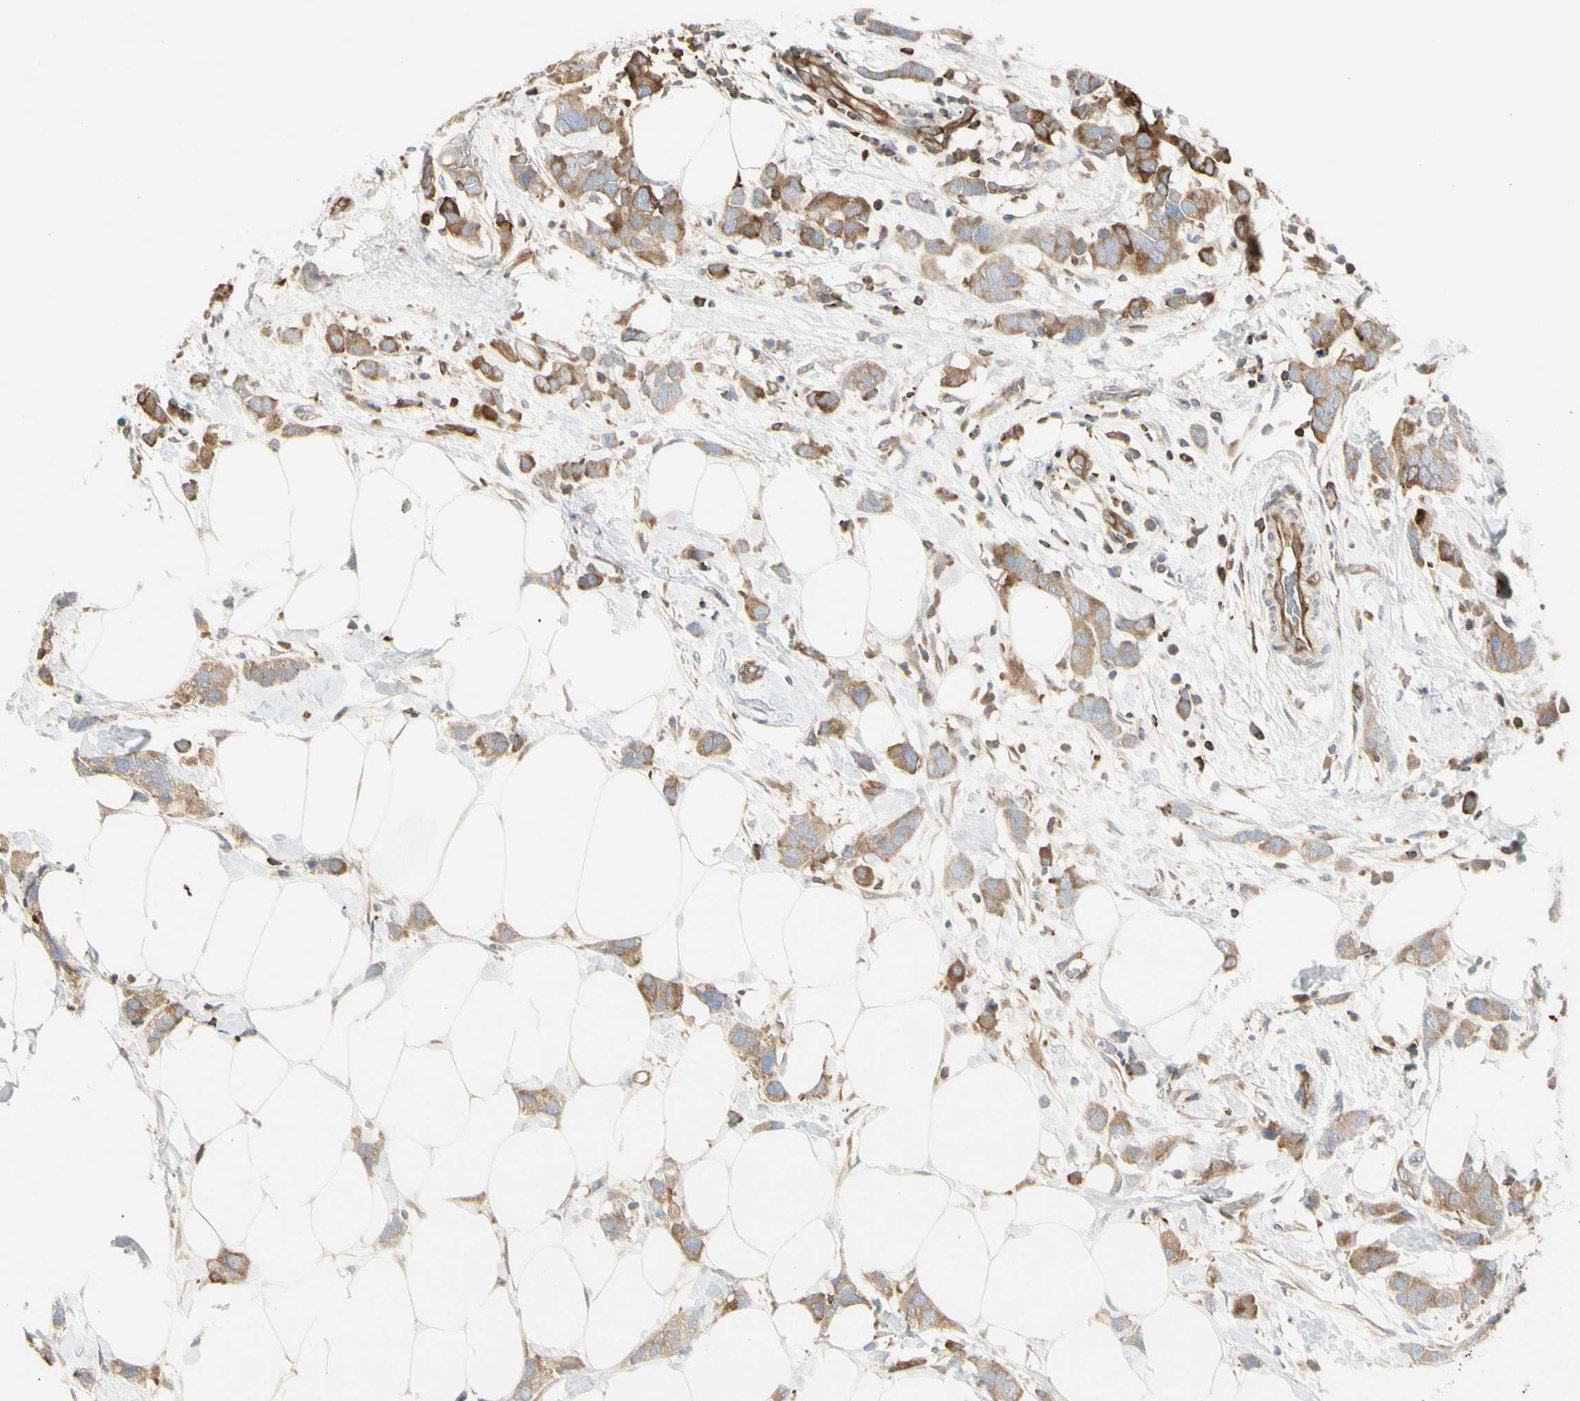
{"staining": {"intensity": "moderate", "quantity": ">75%", "location": "cytoplasmic/membranous"}, "tissue": "breast cancer", "cell_type": "Tumor cells", "image_type": "cancer", "snomed": [{"axis": "morphology", "description": "Normal tissue, NOS"}, {"axis": "morphology", "description": "Duct carcinoma"}, {"axis": "topography", "description": "Breast"}], "caption": "Immunohistochemistry (IHC) of breast invasive ductal carcinoma displays medium levels of moderate cytoplasmic/membranous positivity in about >75% of tumor cells.", "gene": "NFKB2", "patient": {"sex": "female", "age": 50}}